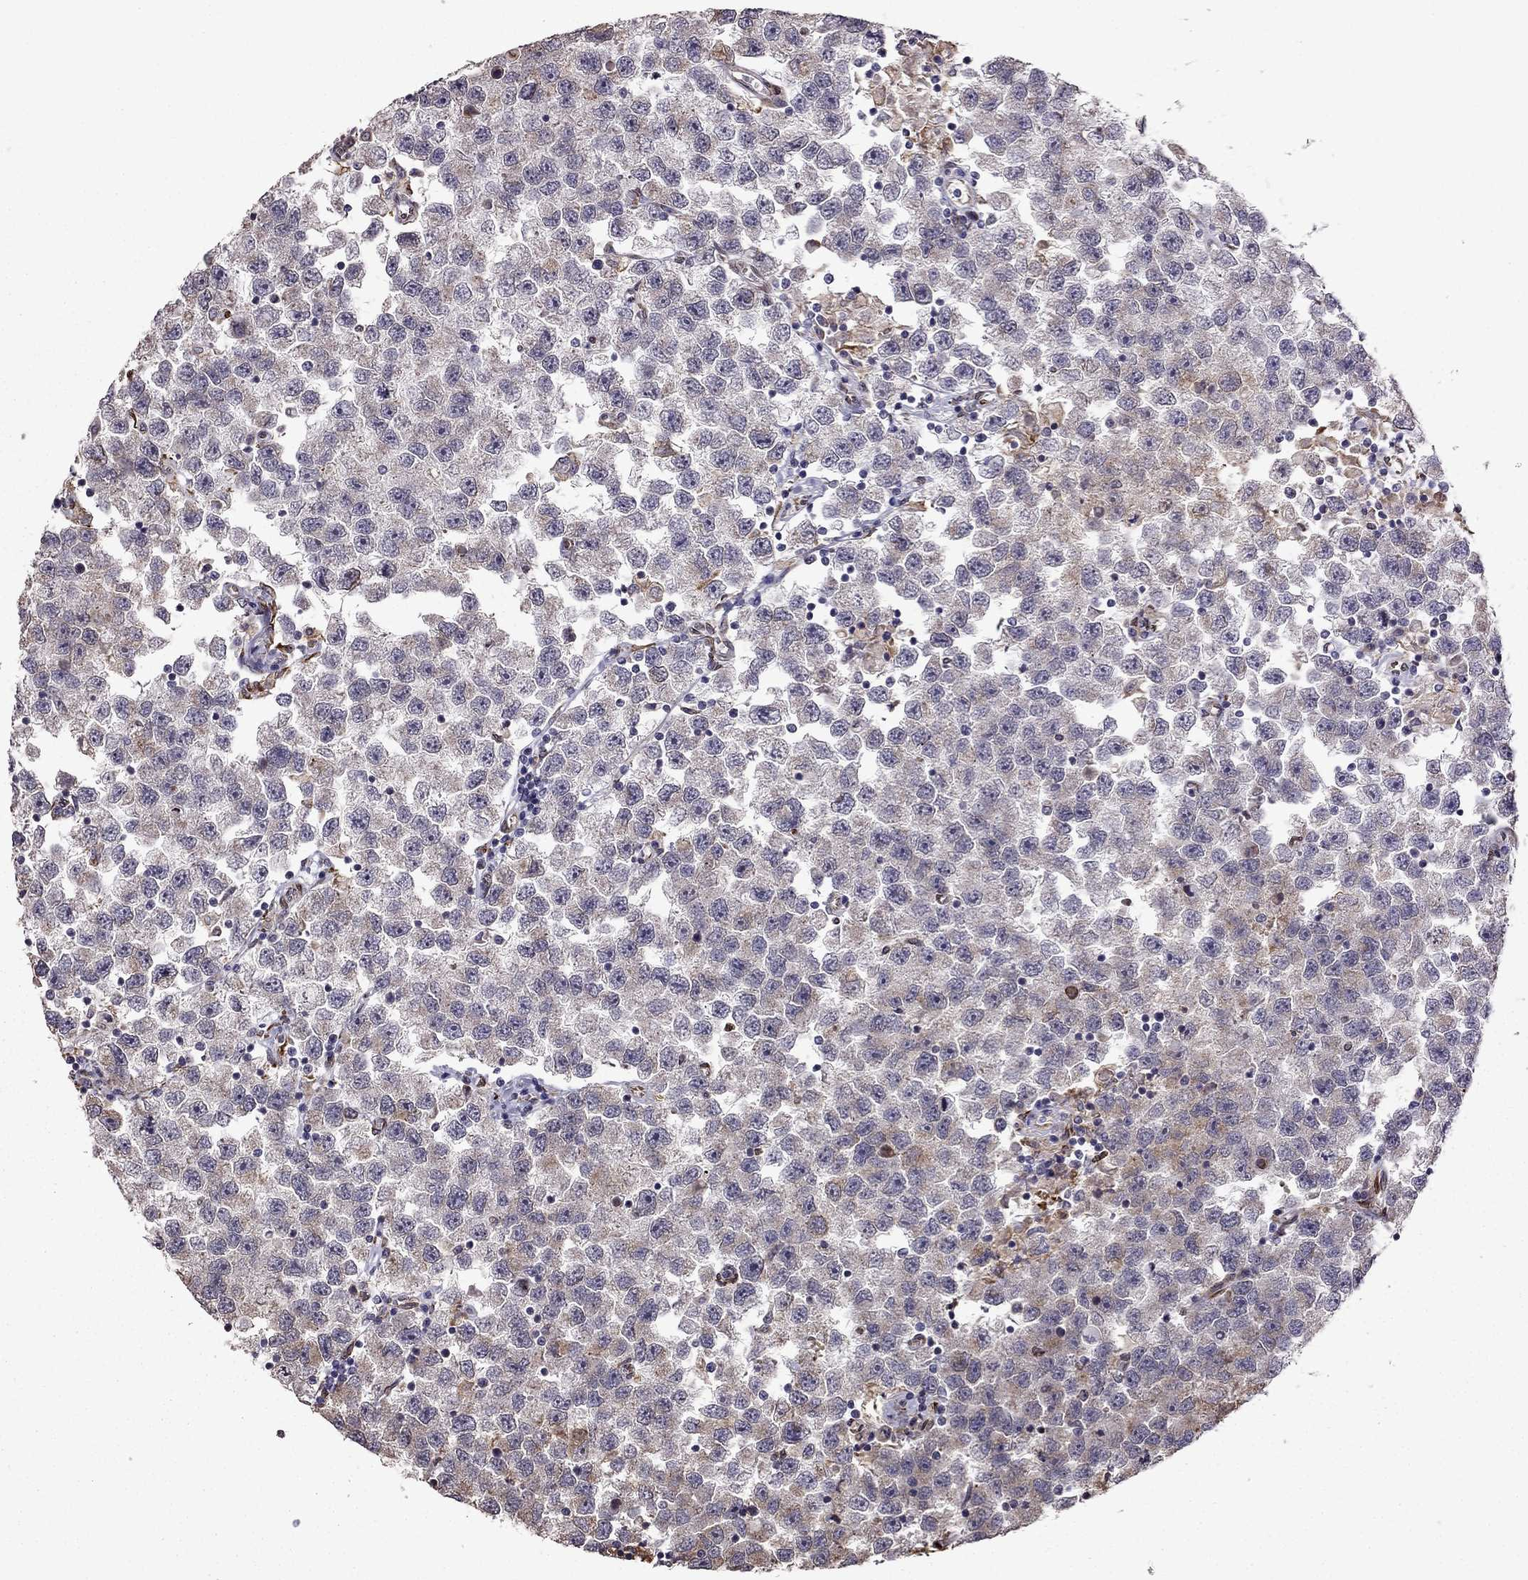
{"staining": {"intensity": "negative", "quantity": "none", "location": "none"}, "tissue": "testis cancer", "cell_type": "Tumor cells", "image_type": "cancer", "snomed": [{"axis": "morphology", "description": "Seminoma, NOS"}, {"axis": "topography", "description": "Testis"}], "caption": "Testis cancer (seminoma) was stained to show a protein in brown. There is no significant staining in tumor cells.", "gene": "IKBIP", "patient": {"sex": "male", "age": 26}}